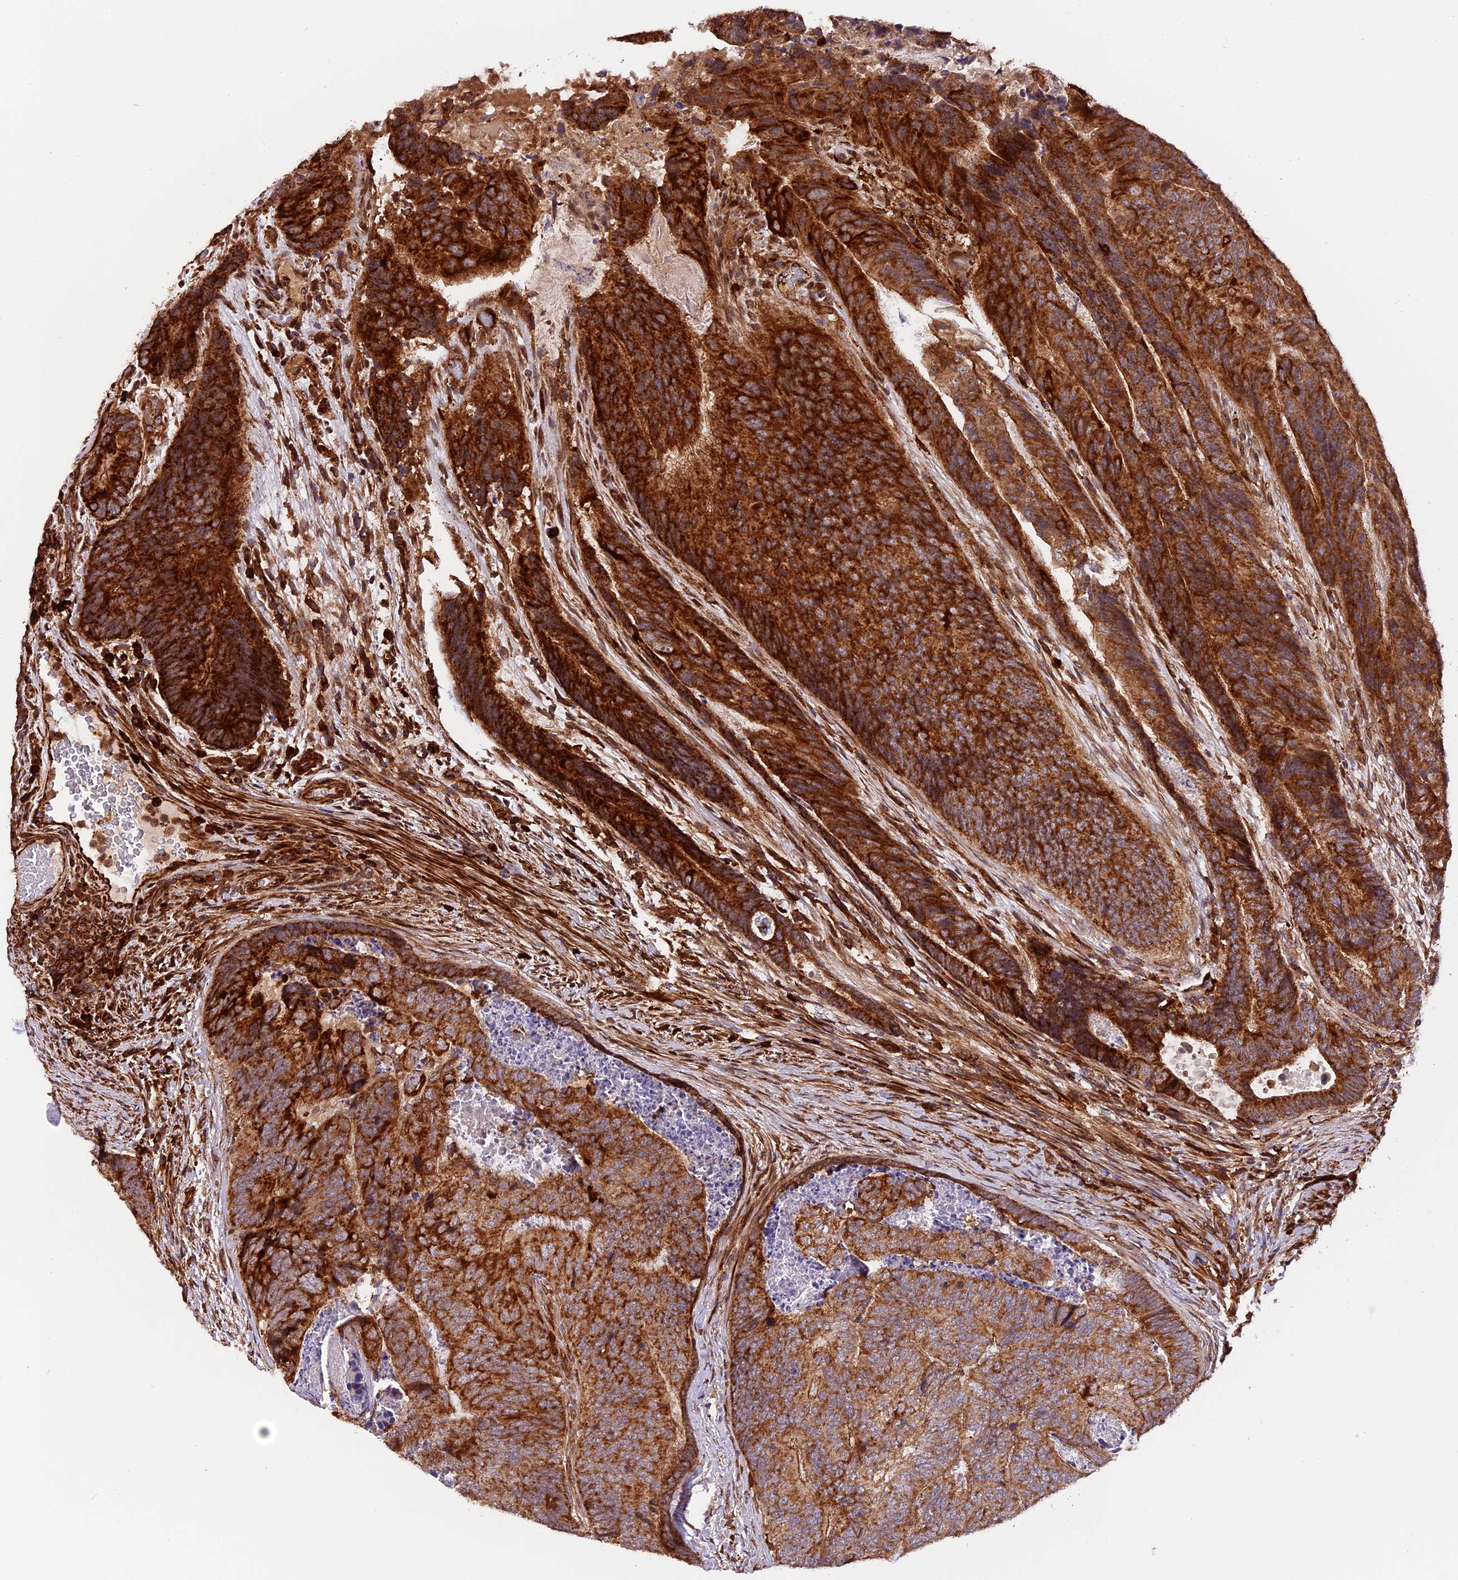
{"staining": {"intensity": "strong", "quantity": ">75%", "location": "cytoplasmic/membranous"}, "tissue": "colorectal cancer", "cell_type": "Tumor cells", "image_type": "cancer", "snomed": [{"axis": "morphology", "description": "Adenocarcinoma, NOS"}, {"axis": "topography", "description": "Colon"}], "caption": "This histopathology image displays colorectal cancer stained with IHC to label a protein in brown. The cytoplasmic/membranous of tumor cells show strong positivity for the protein. Nuclei are counter-stained blue.", "gene": "HERPUD1", "patient": {"sex": "female", "age": 67}}